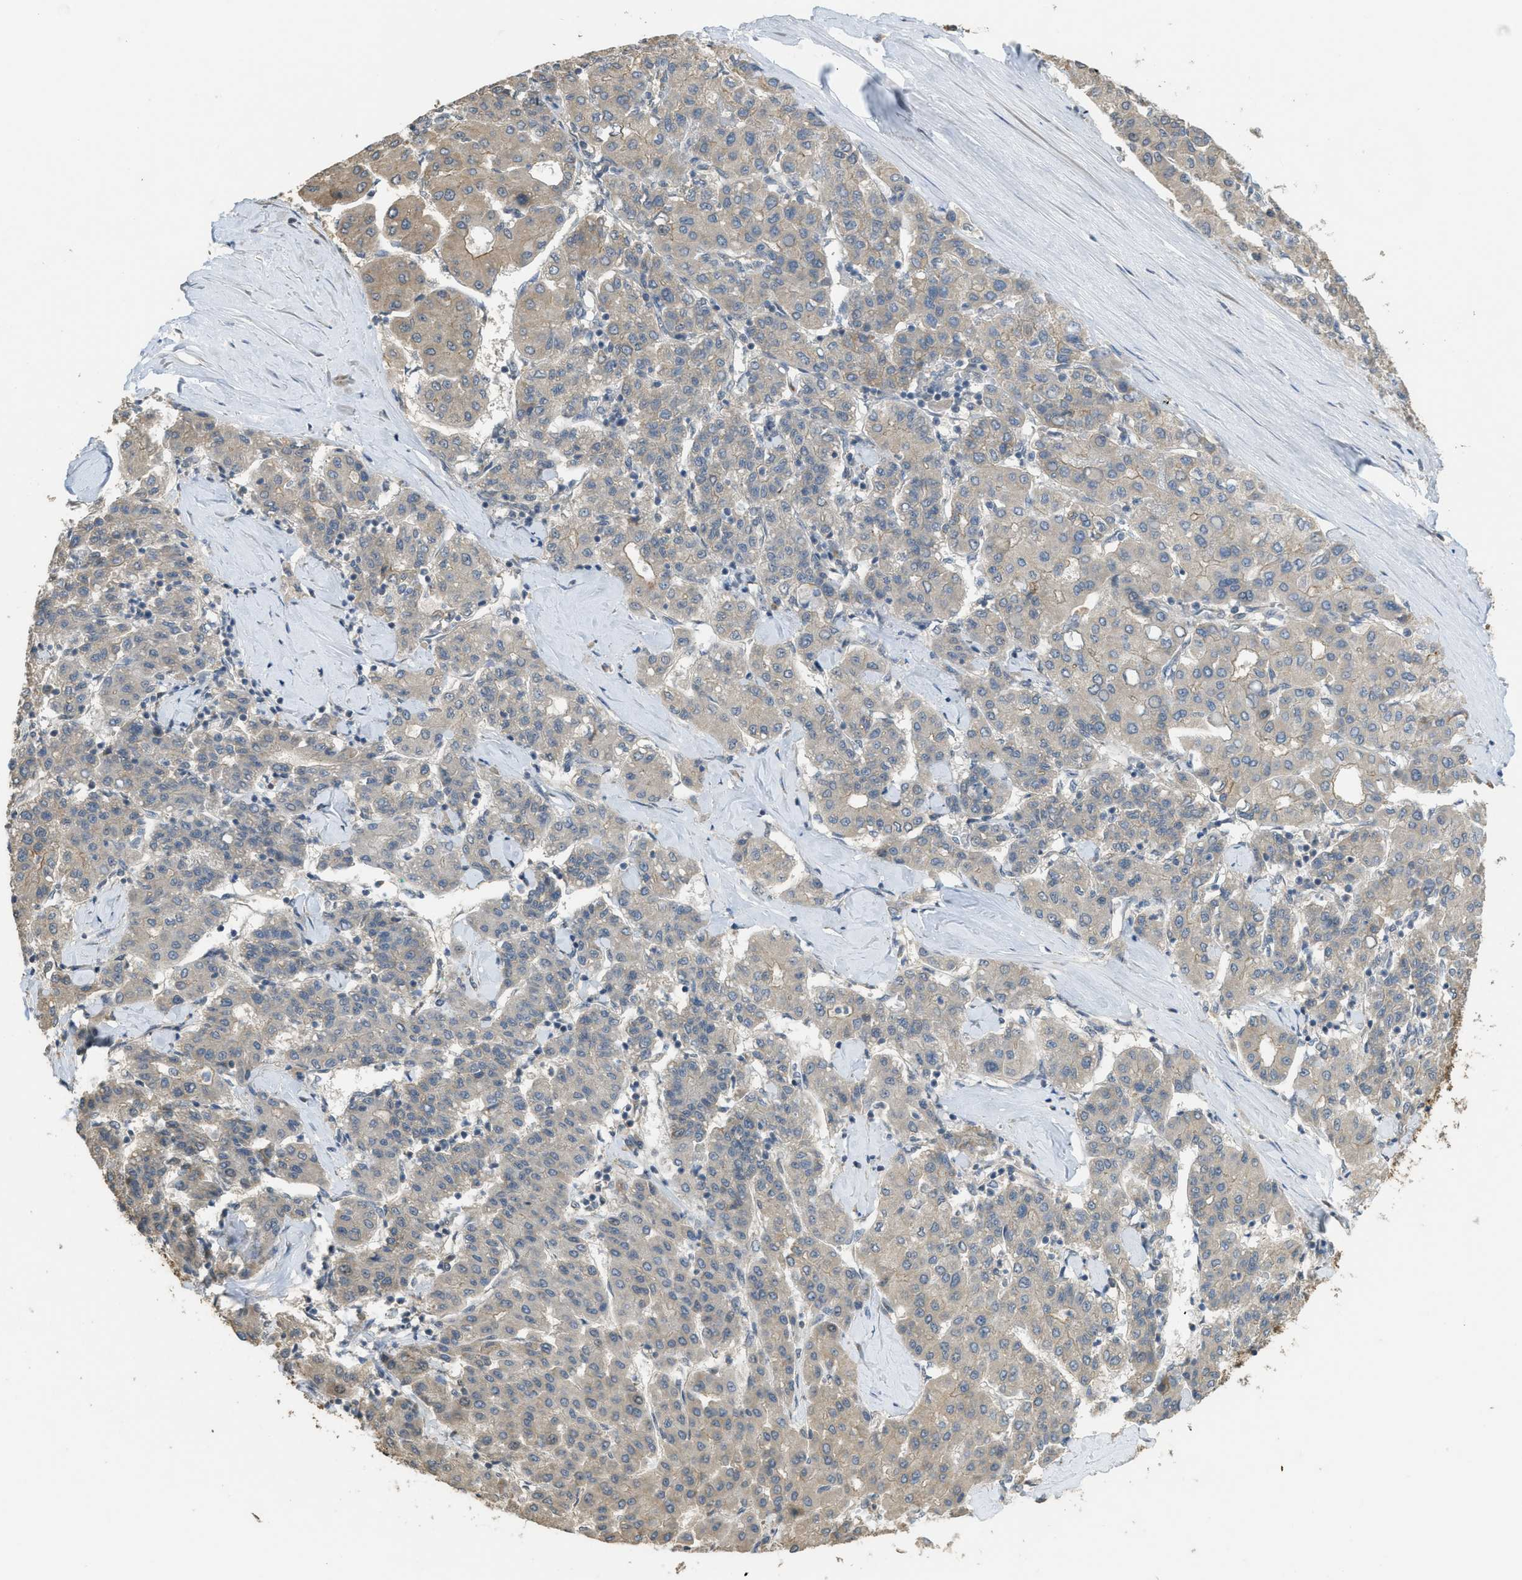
{"staining": {"intensity": "weak", "quantity": "25%-75%", "location": "cytoplasmic/membranous"}, "tissue": "liver cancer", "cell_type": "Tumor cells", "image_type": "cancer", "snomed": [{"axis": "morphology", "description": "Carcinoma, Hepatocellular, NOS"}, {"axis": "topography", "description": "Liver"}], "caption": "IHC micrograph of neoplastic tissue: human liver cancer stained using immunohistochemistry reveals low levels of weak protein expression localized specifically in the cytoplasmic/membranous of tumor cells, appearing as a cytoplasmic/membranous brown color.", "gene": "IGF2BP2", "patient": {"sex": "male", "age": 65}}